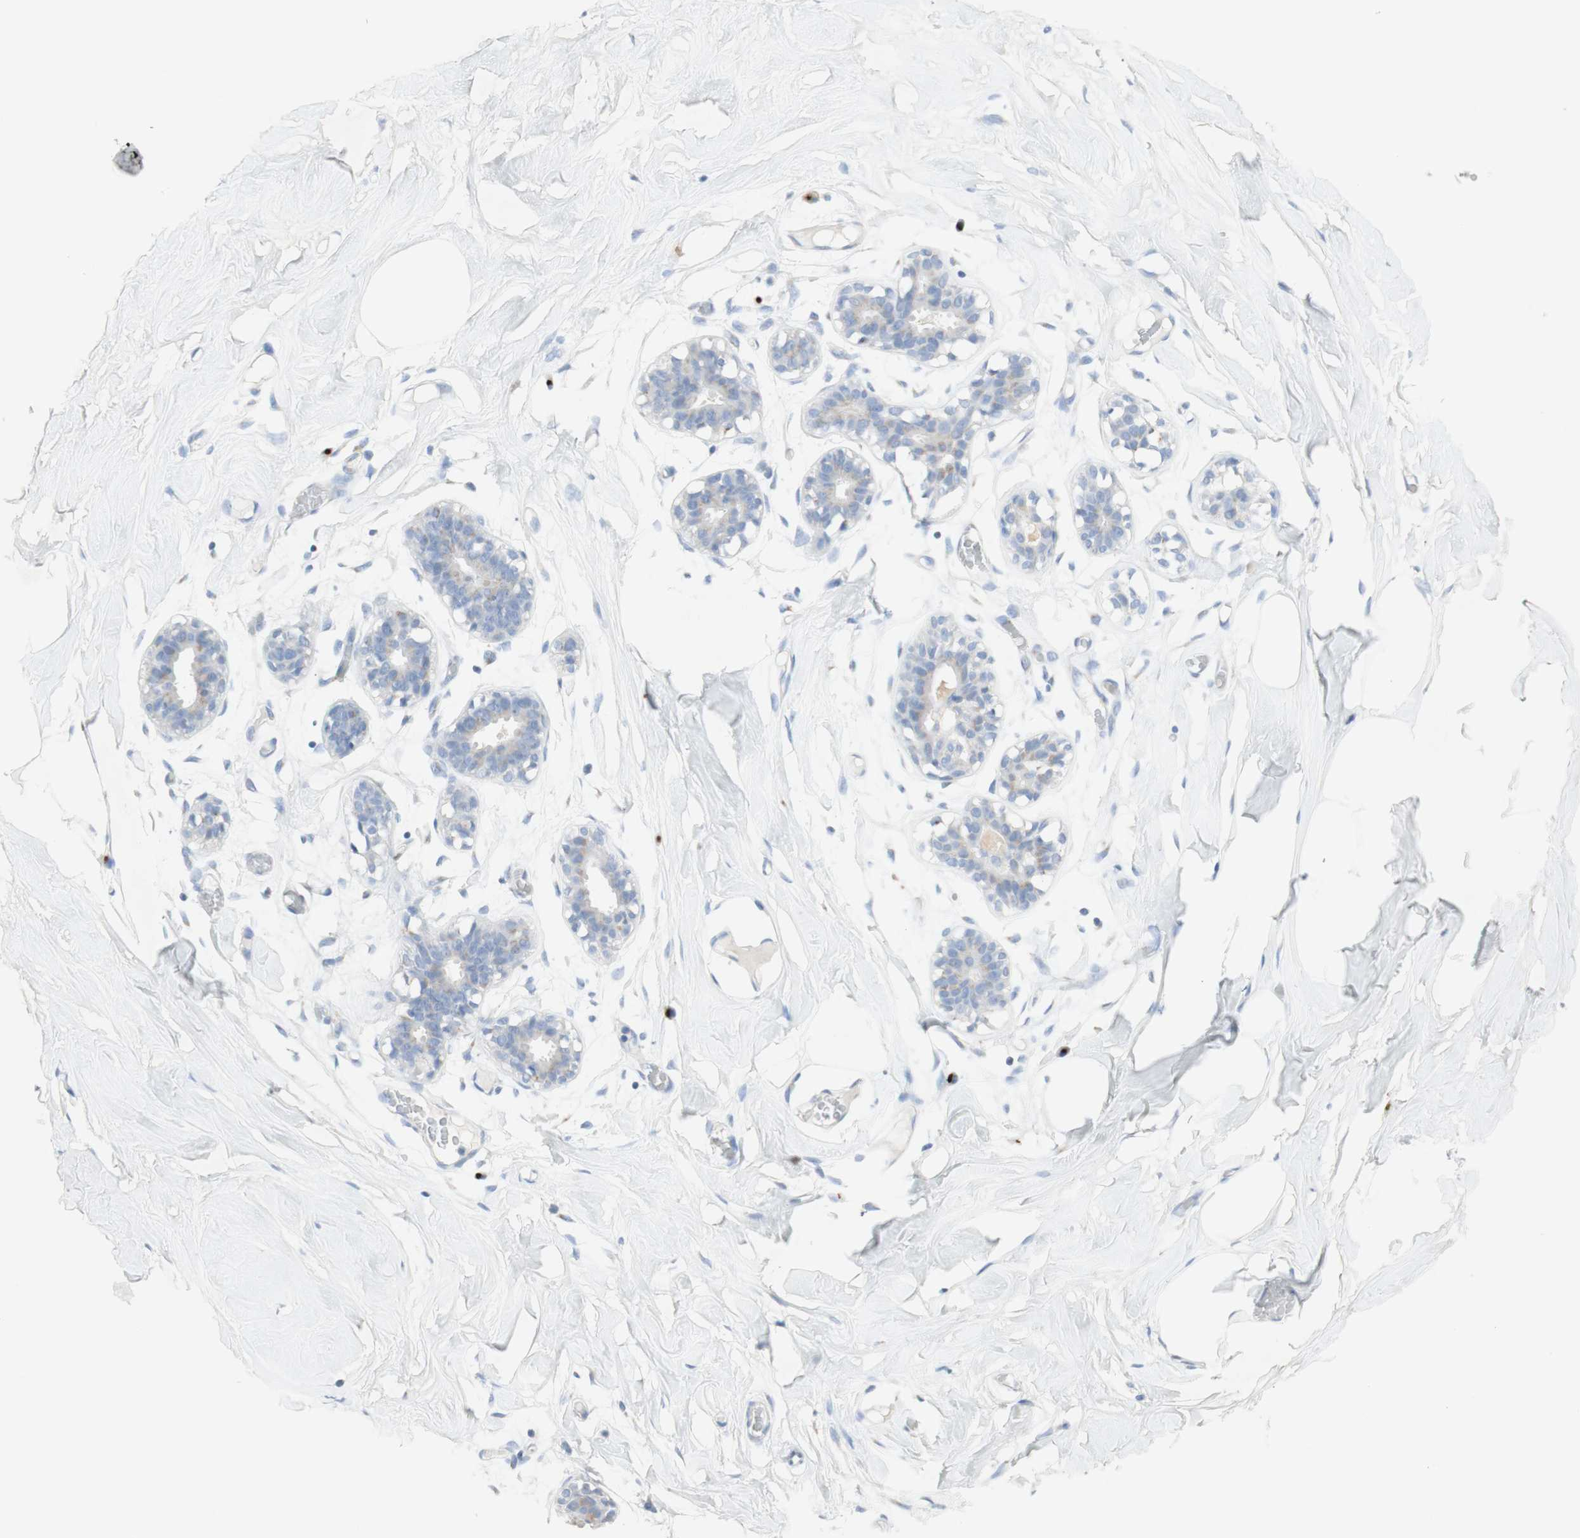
{"staining": {"intensity": "negative", "quantity": "none", "location": "none"}, "tissue": "adipose tissue", "cell_type": "Adipocytes", "image_type": "normal", "snomed": [{"axis": "morphology", "description": "Normal tissue, NOS"}, {"axis": "topography", "description": "Breast"}, {"axis": "topography", "description": "Adipose tissue"}], "caption": "IHC of normal human adipose tissue shows no positivity in adipocytes.", "gene": "MANEA", "patient": {"sex": "female", "age": 25}}